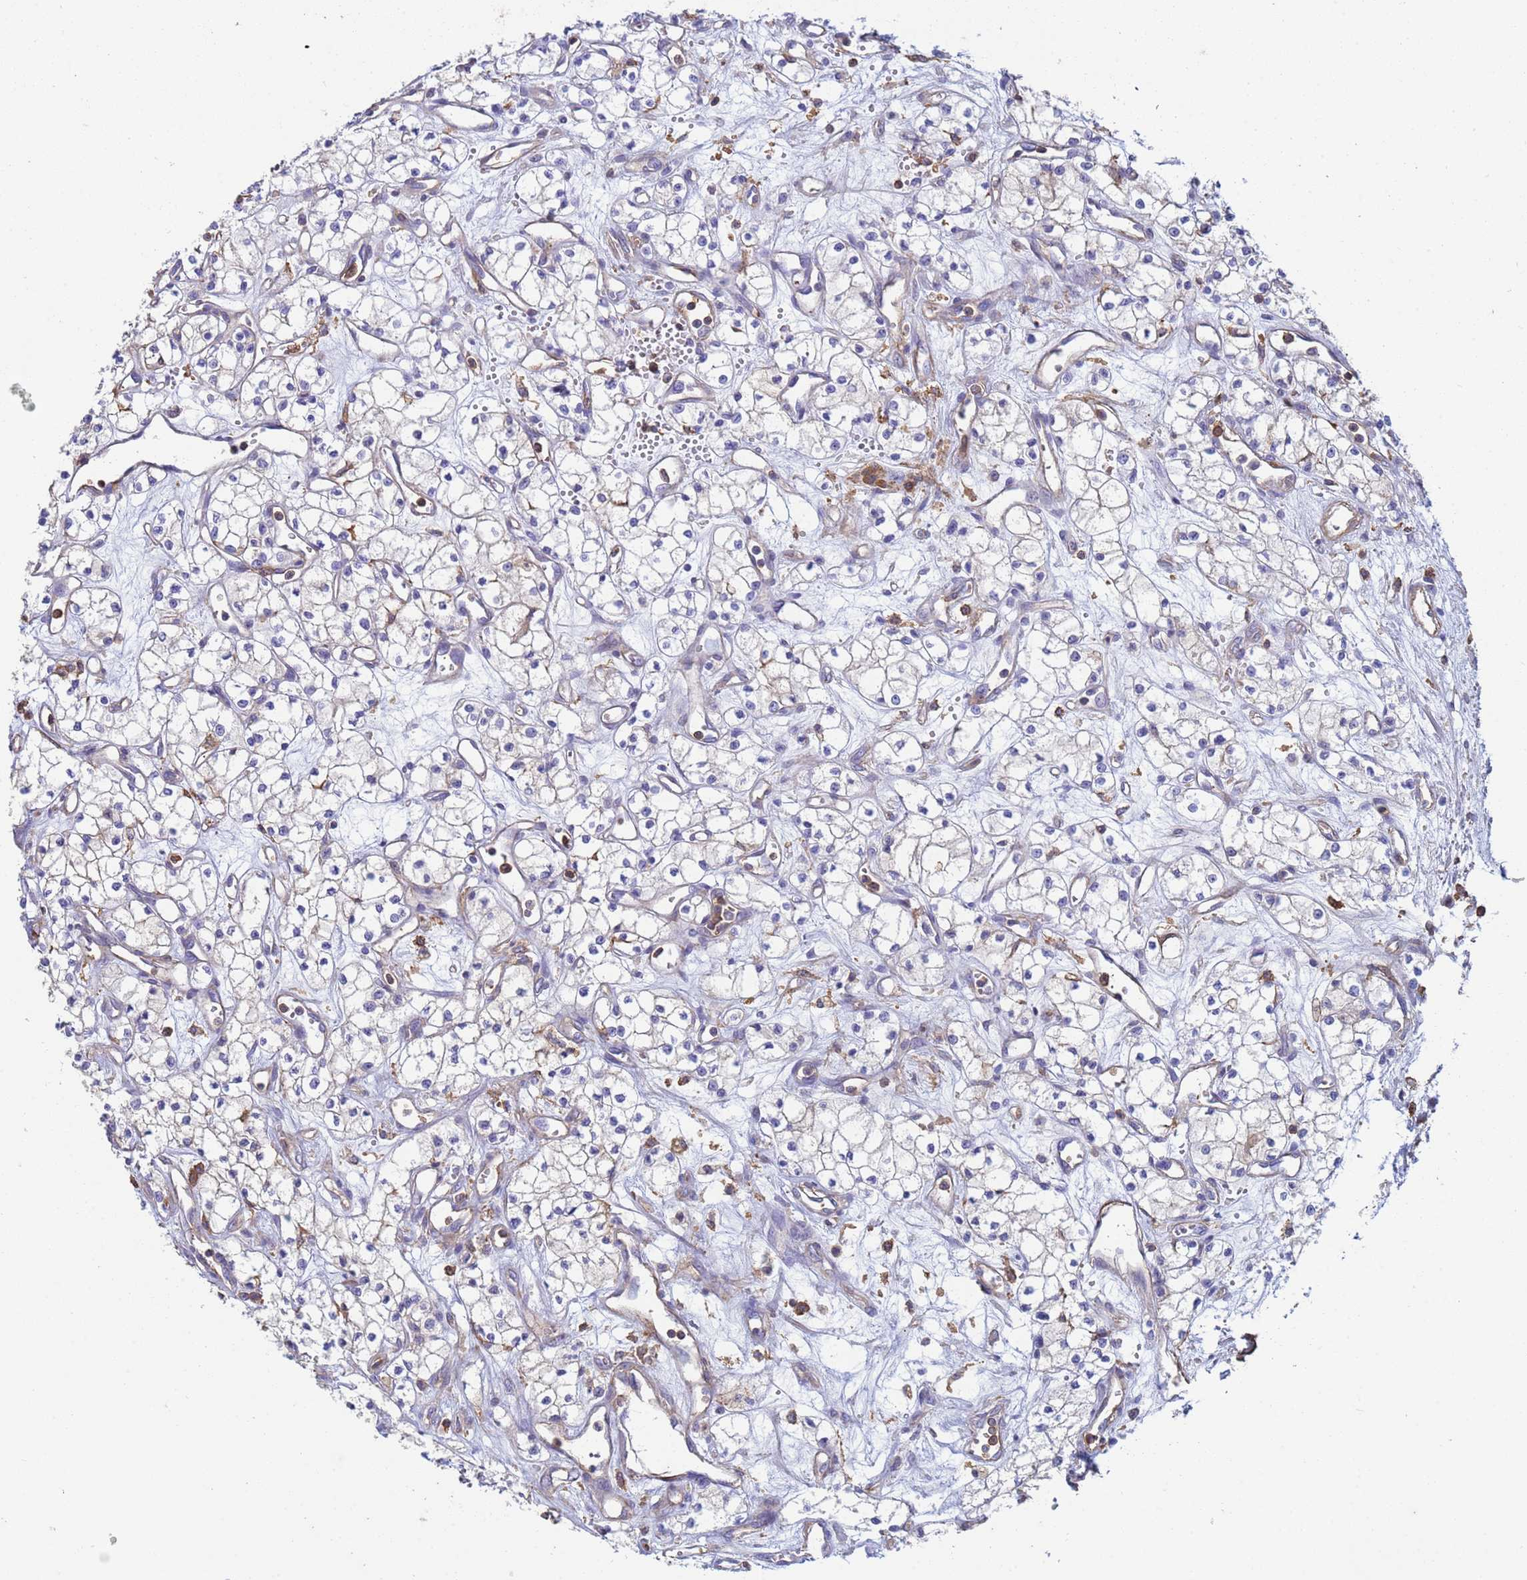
{"staining": {"intensity": "negative", "quantity": "none", "location": "none"}, "tissue": "renal cancer", "cell_type": "Tumor cells", "image_type": "cancer", "snomed": [{"axis": "morphology", "description": "Adenocarcinoma, NOS"}, {"axis": "topography", "description": "Kidney"}], "caption": "Tumor cells are negative for protein expression in human adenocarcinoma (renal).", "gene": "ZNG1B", "patient": {"sex": "male", "age": 59}}